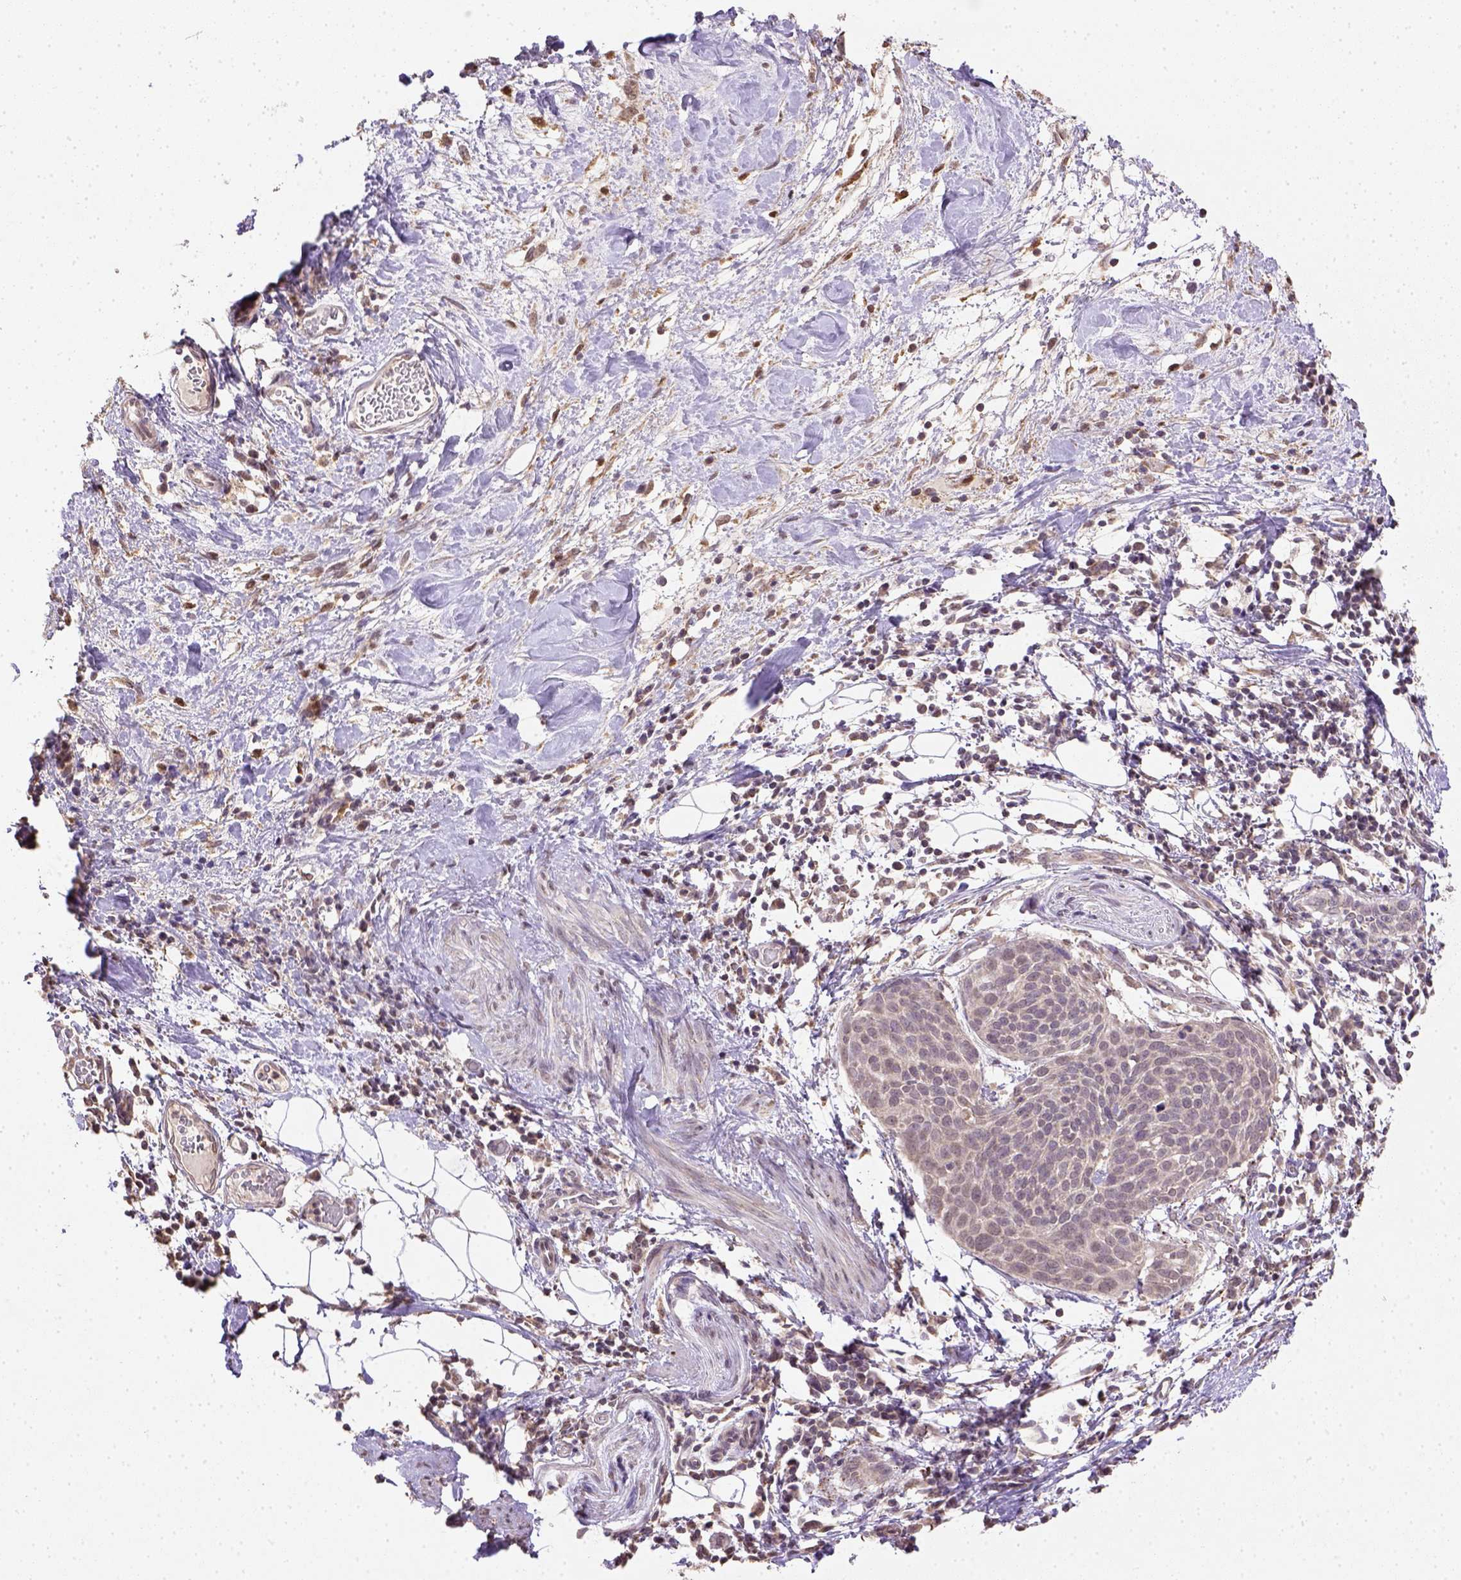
{"staining": {"intensity": "weak", "quantity": "<25%", "location": "cytoplasmic/membranous"}, "tissue": "cervical cancer", "cell_type": "Tumor cells", "image_type": "cancer", "snomed": [{"axis": "morphology", "description": "Squamous cell carcinoma, NOS"}, {"axis": "topography", "description": "Cervix"}], "caption": "Human cervical squamous cell carcinoma stained for a protein using immunohistochemistry shows no positivity in tumor cells.", "gene": "NUDT10", "patient": {"sex": "female", "age": 39}}